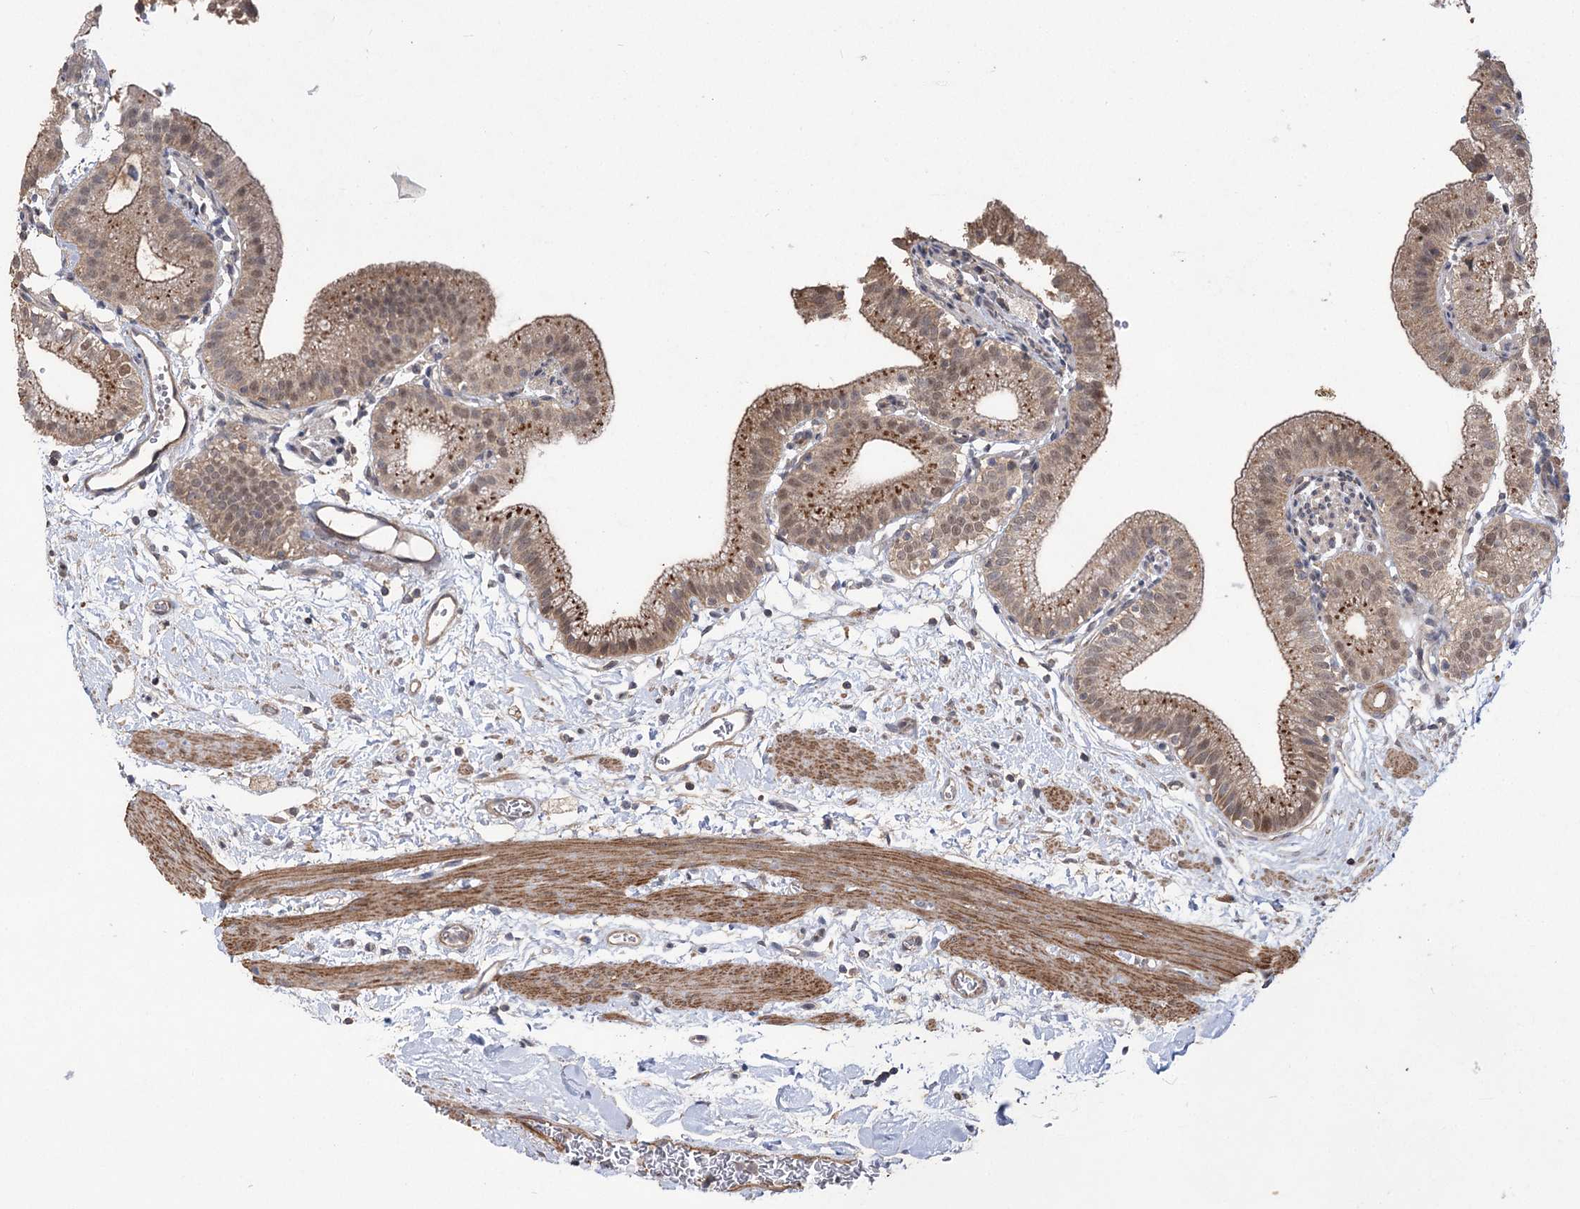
{"staining": {"intensity": "moderate", "quantity": ">75%", "location": "cytoplasmic/membranous,nuclear"}, "tissue": "gallbladder", "cell_type": "Glandular cells", "image_type": "normal", "snomed": [{"axis": "morphology", "description": "Normal tissue, NOS"}, {"axis": "topography", "description": "Gallbladder"}], "caption": "Protein staining shows moderate cytoplasmic/membranous,nuclear positivity in about >75% of glandular cells in normal gallbladder. (brown staining indicates protein expression, while blue staining denotes nuclei).", "gene": "TENM2", "patient": {"sex": "male", "age": 55}}